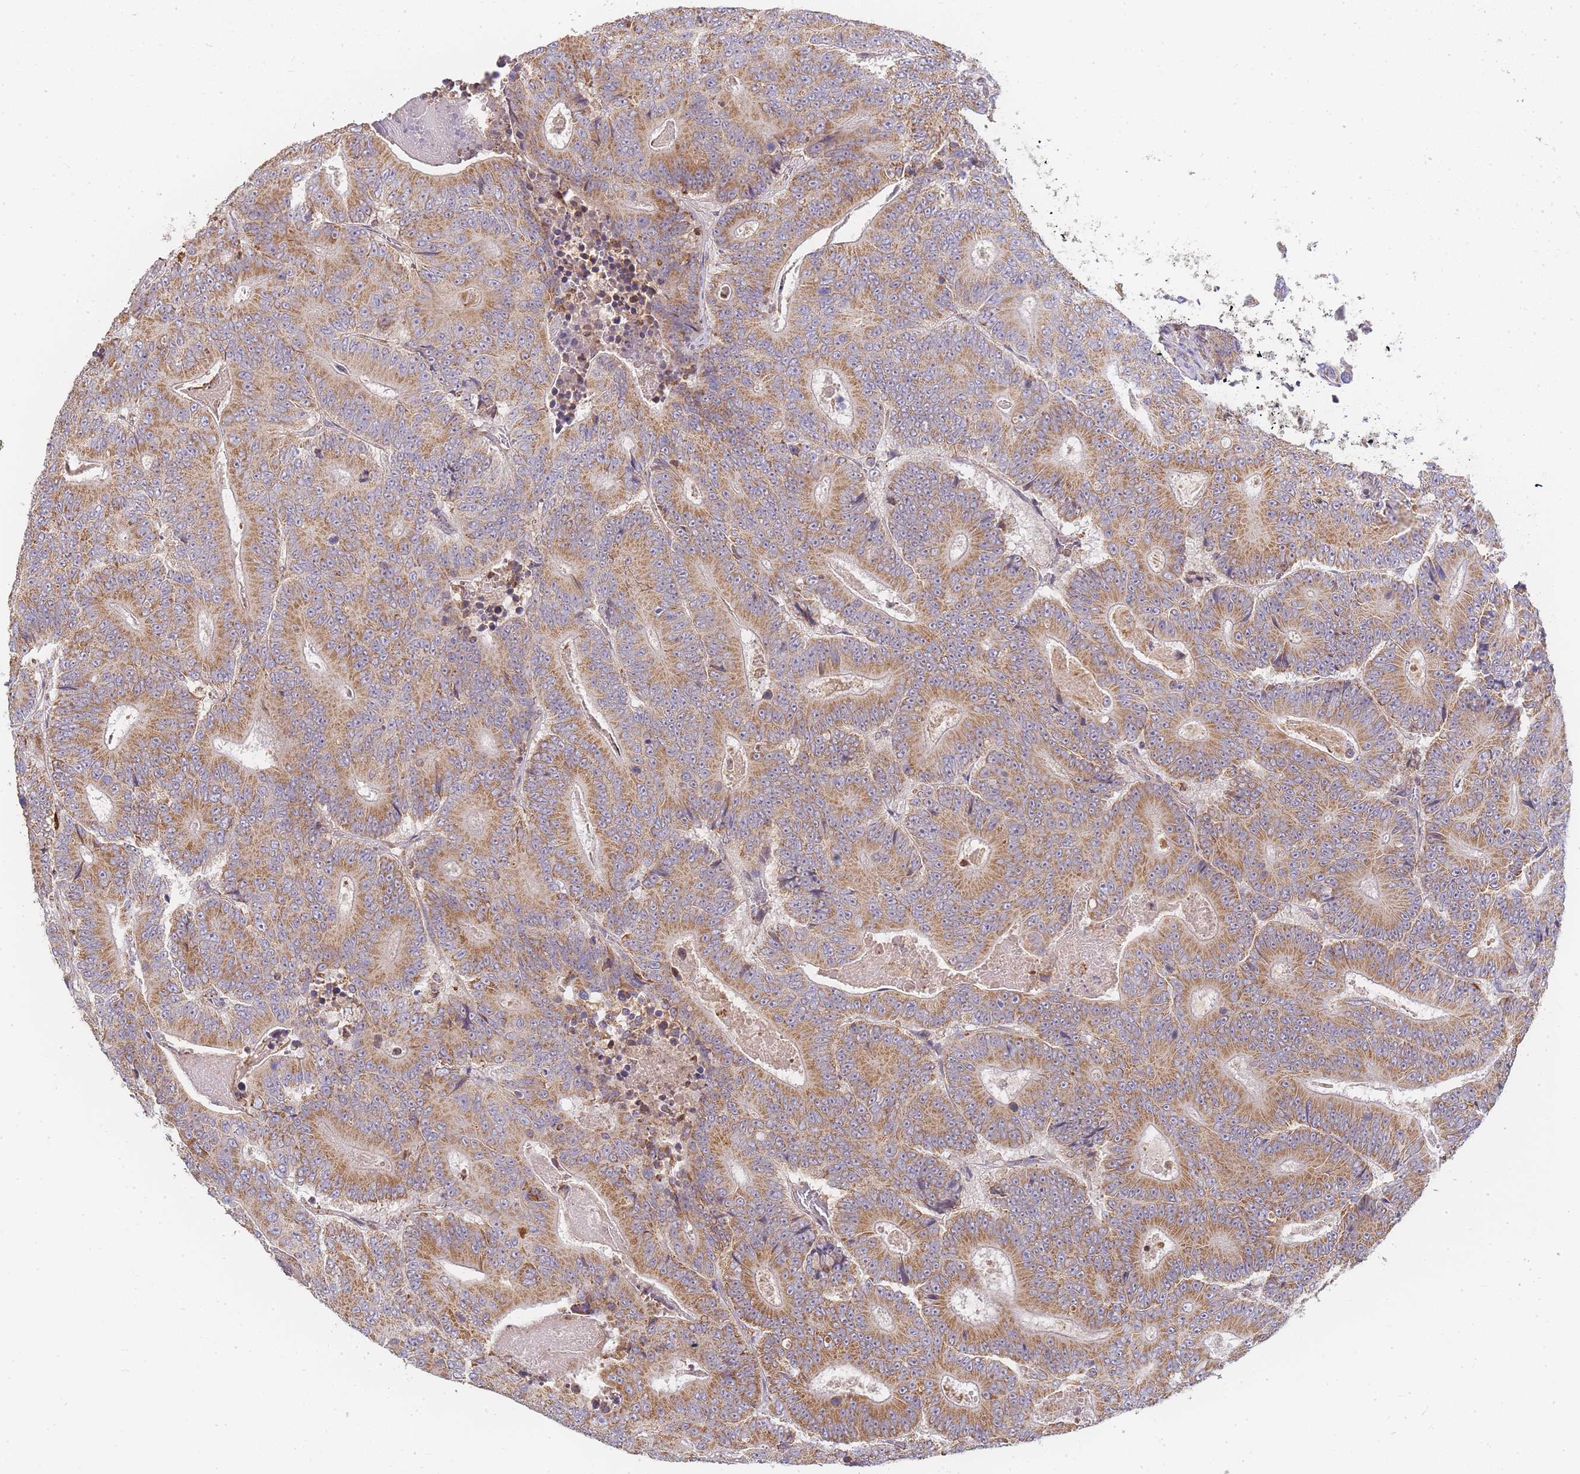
{"staining": {"intensity": "moderate", "quantity": ">75%", "location": "cytoplasmic/membranous"}, "tissue": "colorectal cancer", "cell_type": "Tumor cells", "image_type": "cancer", "snomed": [{"axis": "morphology", "description": "Adenocarcinoma, NOS"}, {"axis": "topography", "description": "Colon"}], "caption": "Approximately >75% of tumor cells in colorectal adenocarcinoma reveal moderate cytoplasmic/membranous protein positivity as visualized by brown immunohistochemical staining.", "gene": "ADCY9", "patient": {"sex": "male", "age": 83}}